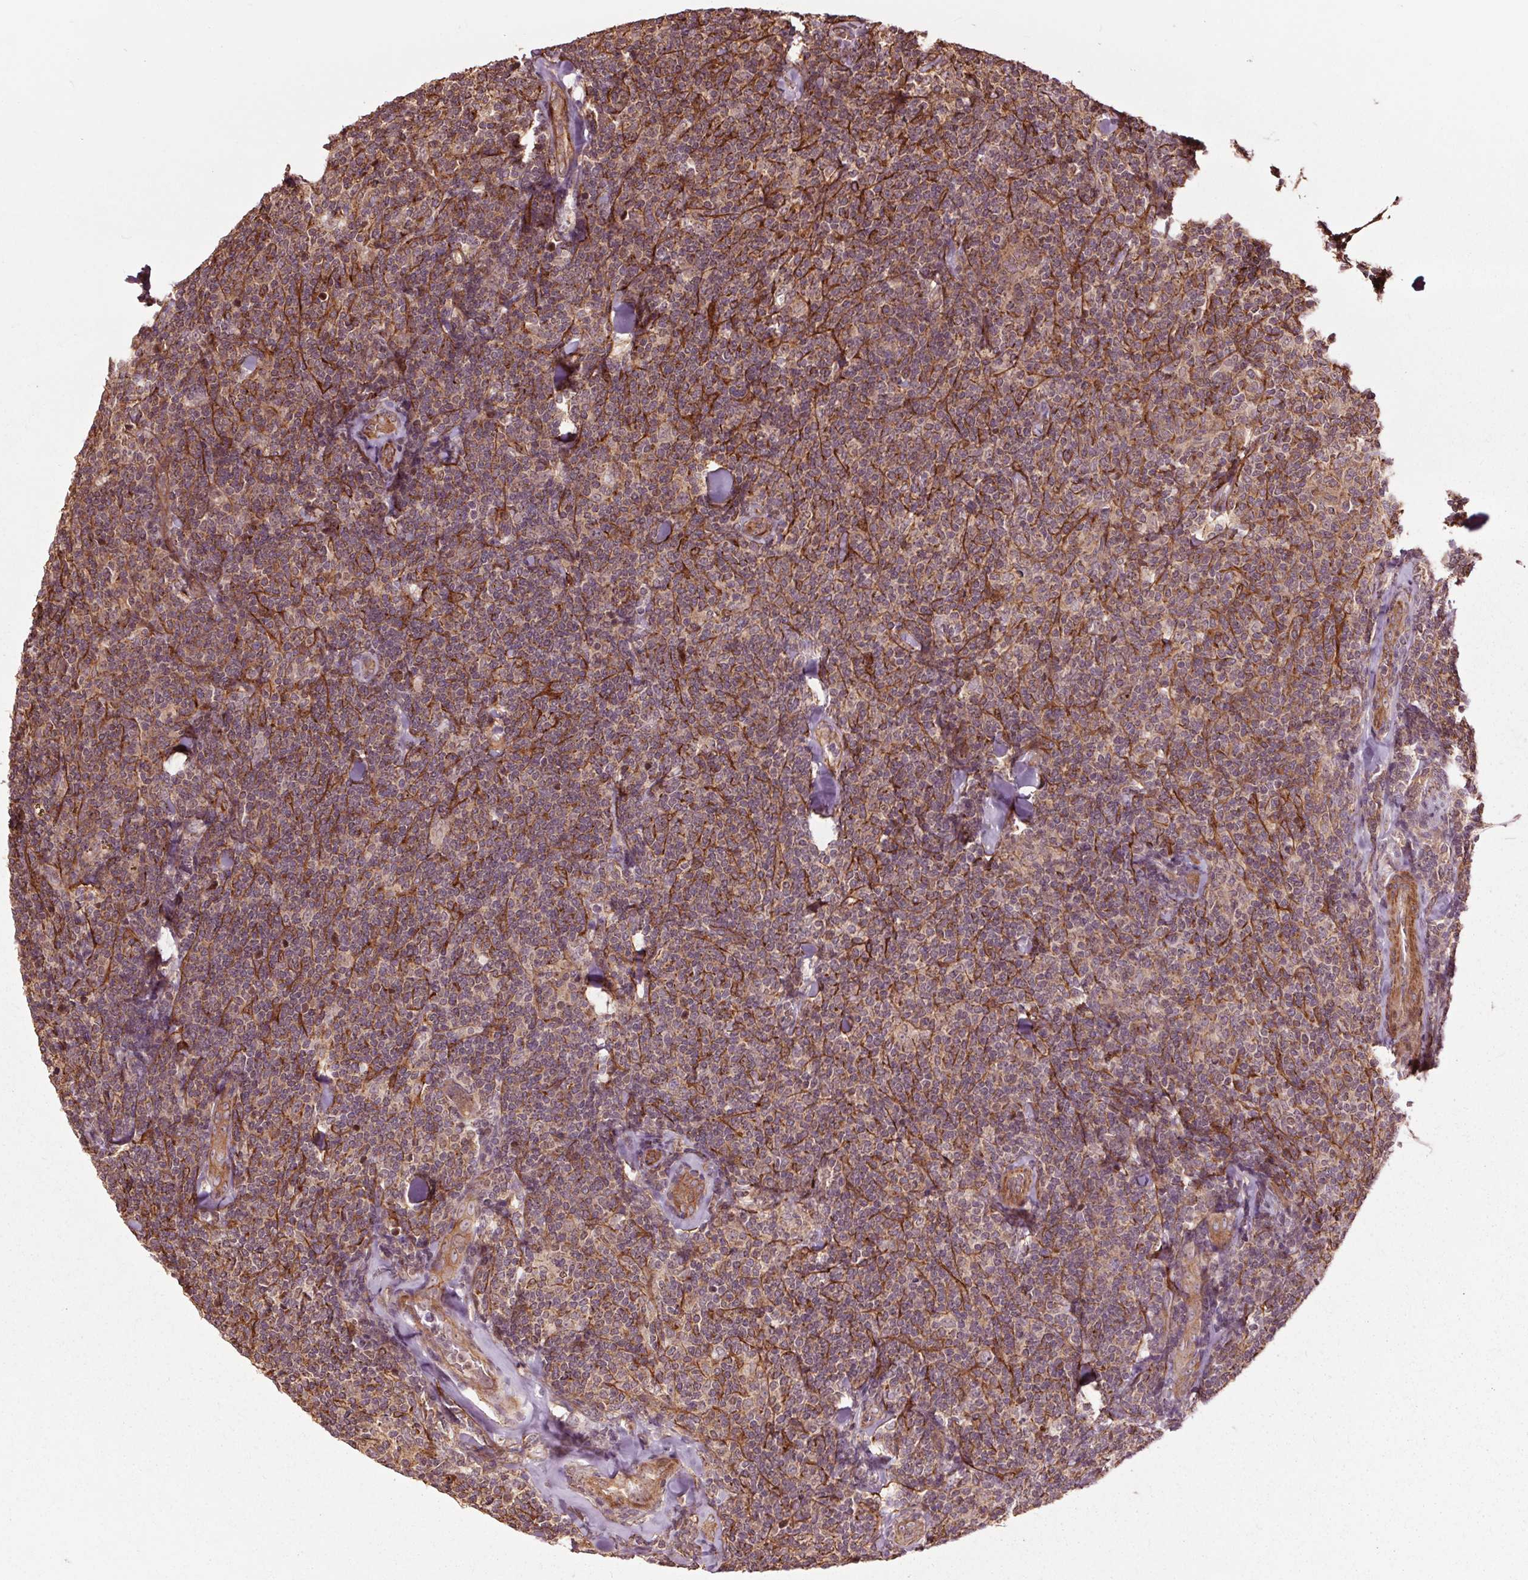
{"staining": {"intensity": "weak", "quantity": "25%-75%", "location": "cytoplasmic/membranous"}, "tissue": "lymphoma", "cell_type": "Tumor cells", "image_type": "cancer", "snomed": [{"axis": "morphology", "description": "Malignant lymphoma, non-Hodgkin's type, Low grade"}, {"axis": "topography", "description": "Lymph node"}], "caption": "The micrograph demonstrates staining of lymphoma, revealing weak cytoplasmic/membranous protein expression (brown color) within tumor cells. (Brightfield microscopy of DAB IHC at high magnification).", "gene": "CEP95", "patient": {"sex": "female", "age": 56}}